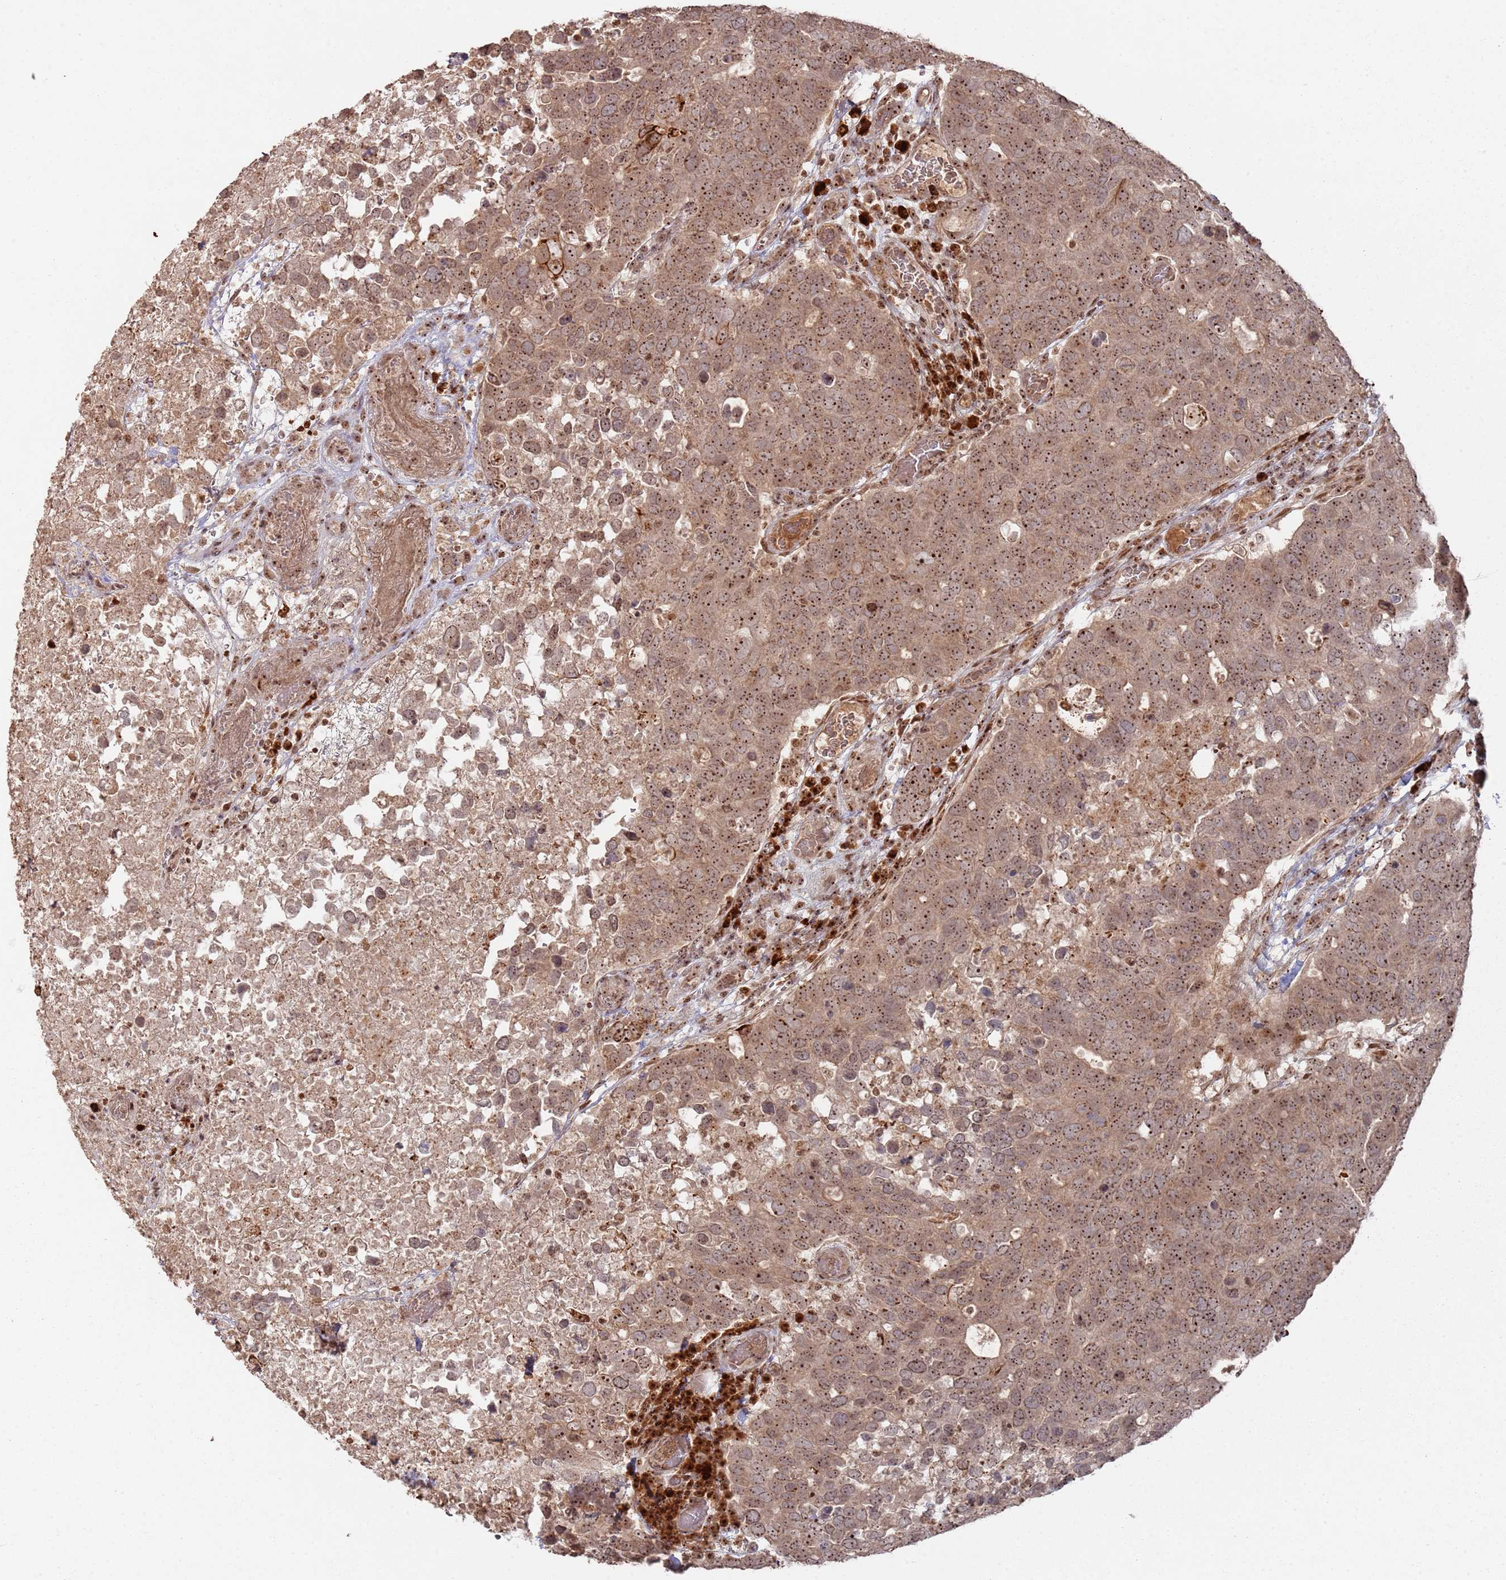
{"staining": {"intensity": "moderate", "quantity": ">75%", "location": "cytoplasmic/membranous,nuclear"}, "tissue": "breast cancer", "cell_type": "Tumor cells", "image_type": "cancer", "snomed": [{"axis": "morphology", "description": "Duct carcinoma"}, {"axis": "topography", "description": "Breast"}], "caption": "Tumor cells show moderate cytoplasmic/membranous and nuclear staining in about >75% of cells in intraductal carcinoma (breast). (DAB IHC with brightfield microscopy, high magnification).", "gene": "UTP11", "patient": {"sex": "female", "age": 83}}